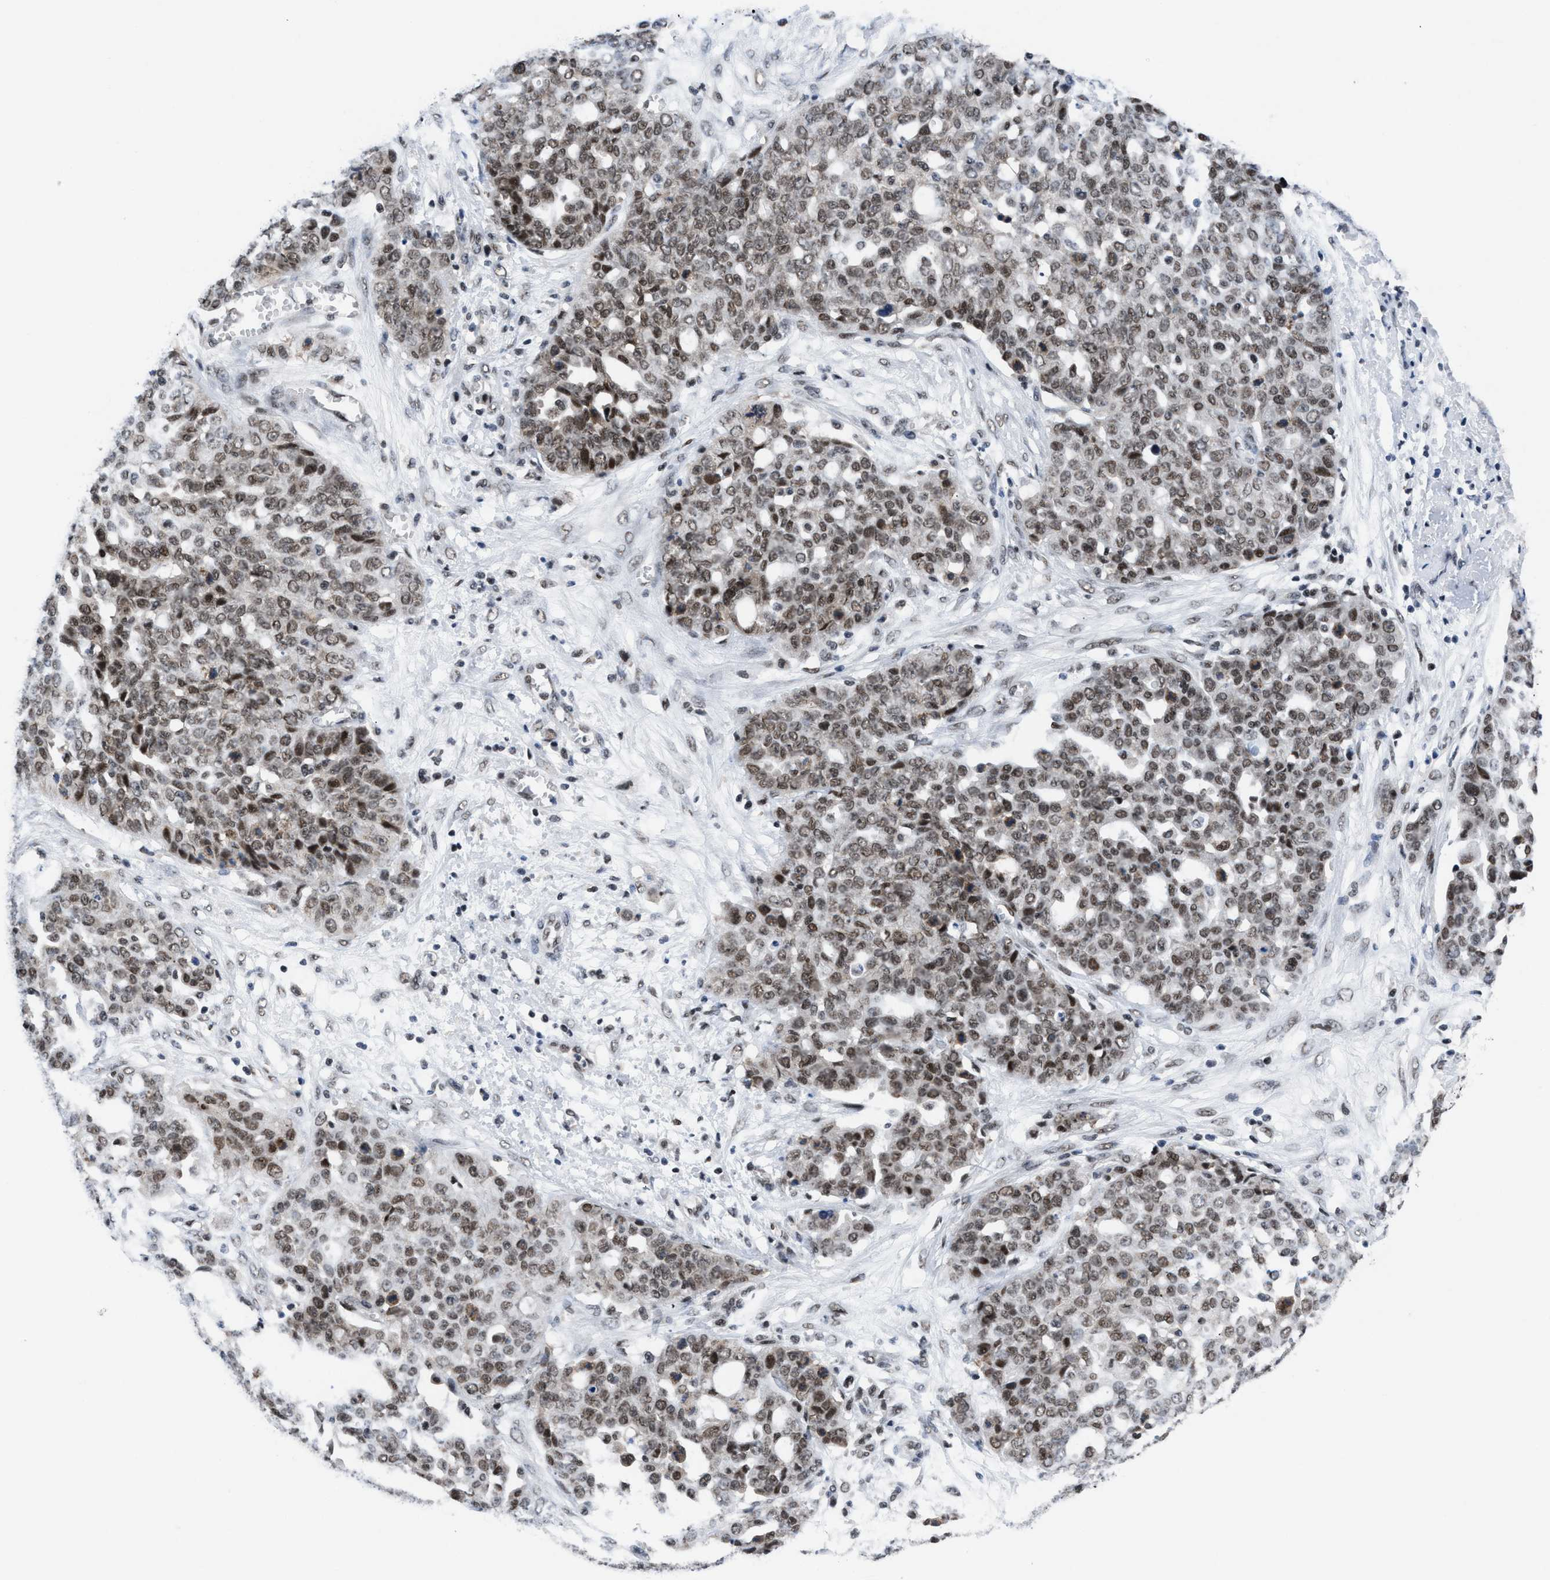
{"staining": {"intensity": "weak", "quantity": ">75%", "location": "nuclear"}, "tissue": "ovarian cancer", "cell_type": "Tumor cells", "image_type": "cancer", "snomed": [{"axis": "morphology", "description": "Cystadenocarcinoma, serous, NOS"}, {"axis": "topography", "description": "Soft tissue"}, {"axis": "topography", "description": "Ovary"}], "caption": "Weak nuclear expression for a protein is identified in about >75% of tumor cells of serous cystadenocarcinoma (ovarian) using IHC.", "gene": "WDR81", "patient": {"sex": "female", "age": 57}}